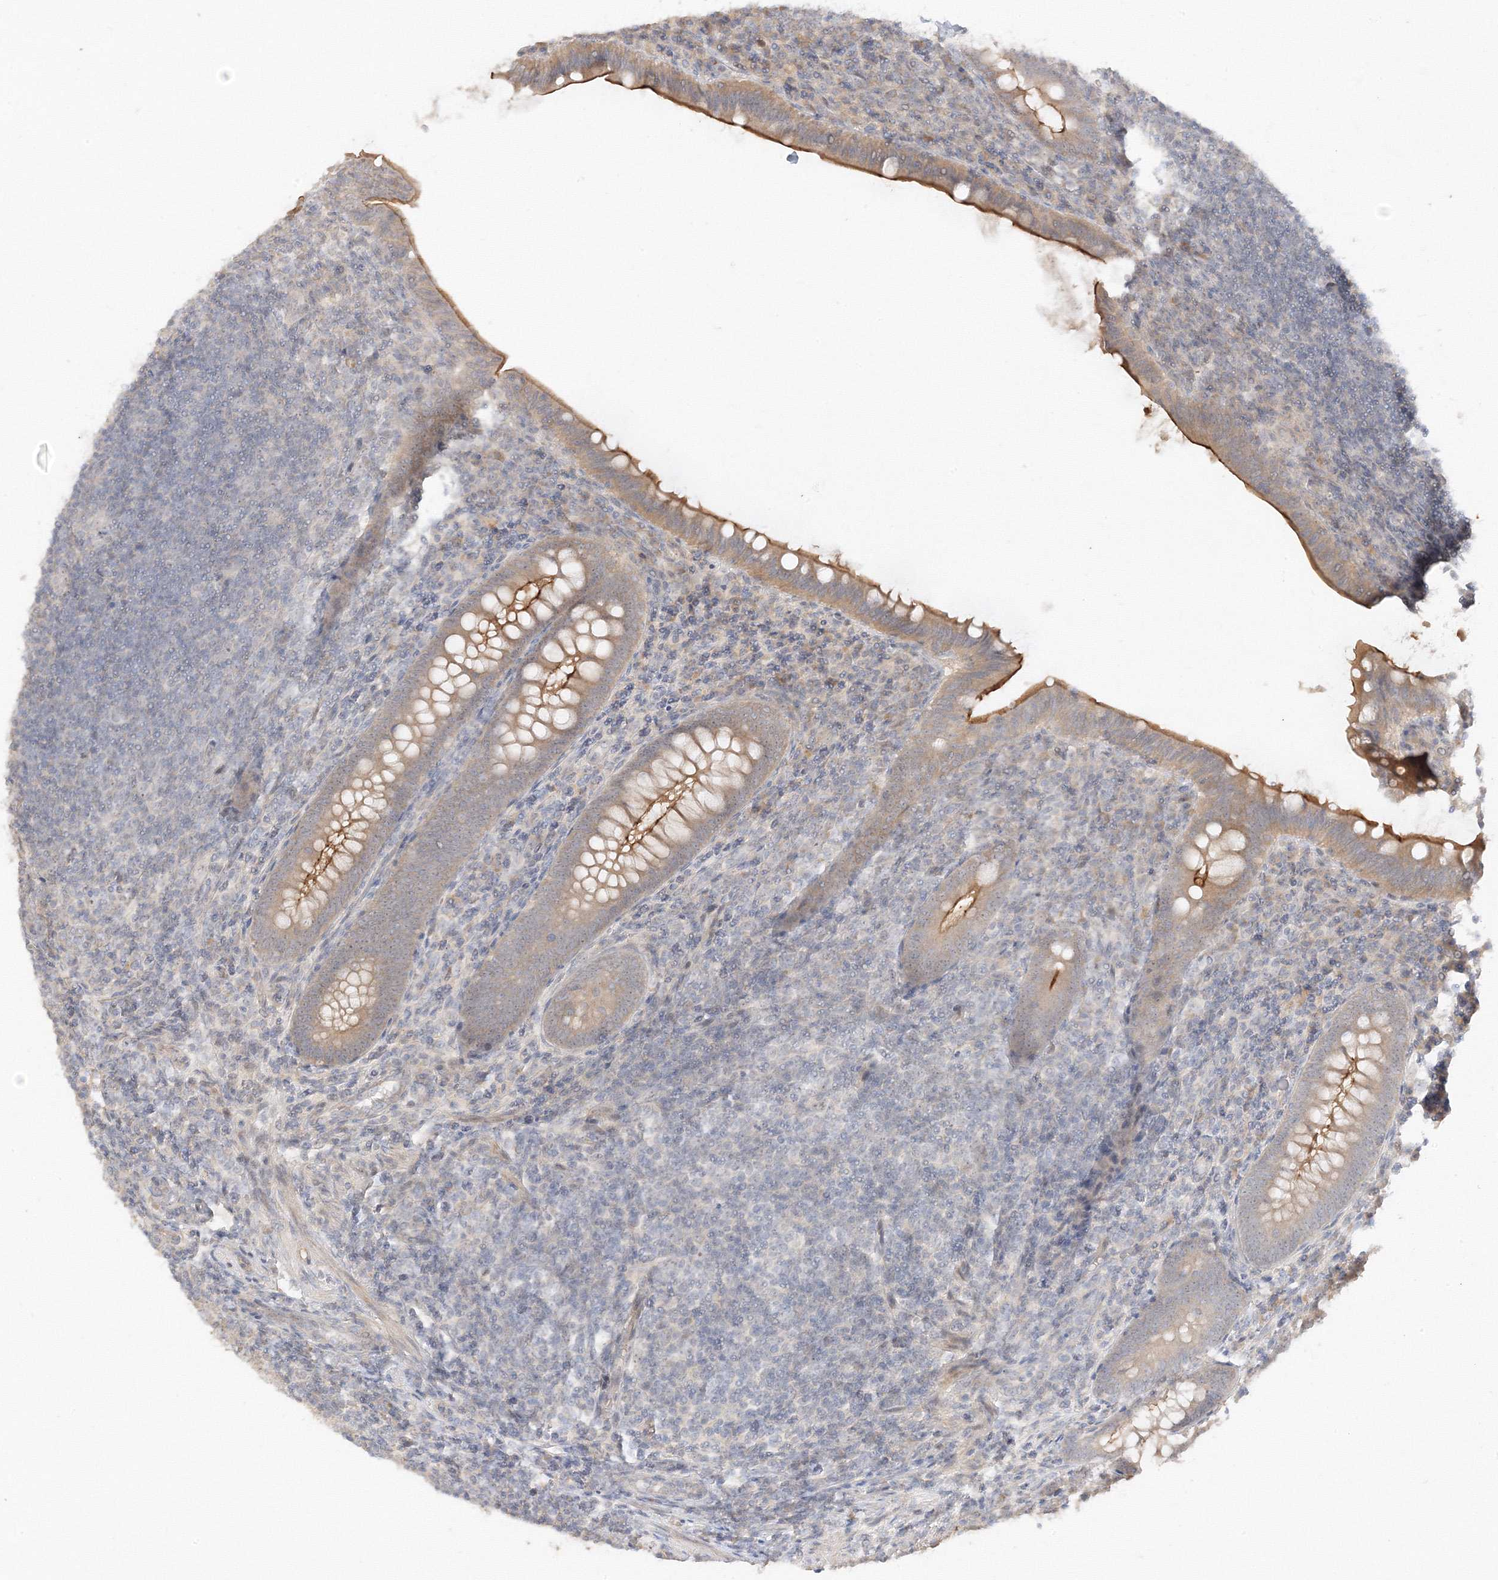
{"staining": {"intensity": "moderate", "quantity": "25%-75%", "location": "cytoplasmic/membranous"}, "tissue": "appendix", "cell_type": "Glandular cells", "image_type": "normal", "snomed": [{"axis": "morphology", "description": "Normal tissue, NOS"}, {"axis": "topography", "description": "Appendix"}], "caption": "DAB (3,3'-diaminobenzidine) immunohistochemical staining of benign appendix demonstrates moderate cytoplasmic/membranous protein expression in about 25%-75% of glandular cells. The protein is shown in brown color, while the nuclei are stained blue.", "gene": "ETAA1", "patient": {"sex": "male", "age": 14}}